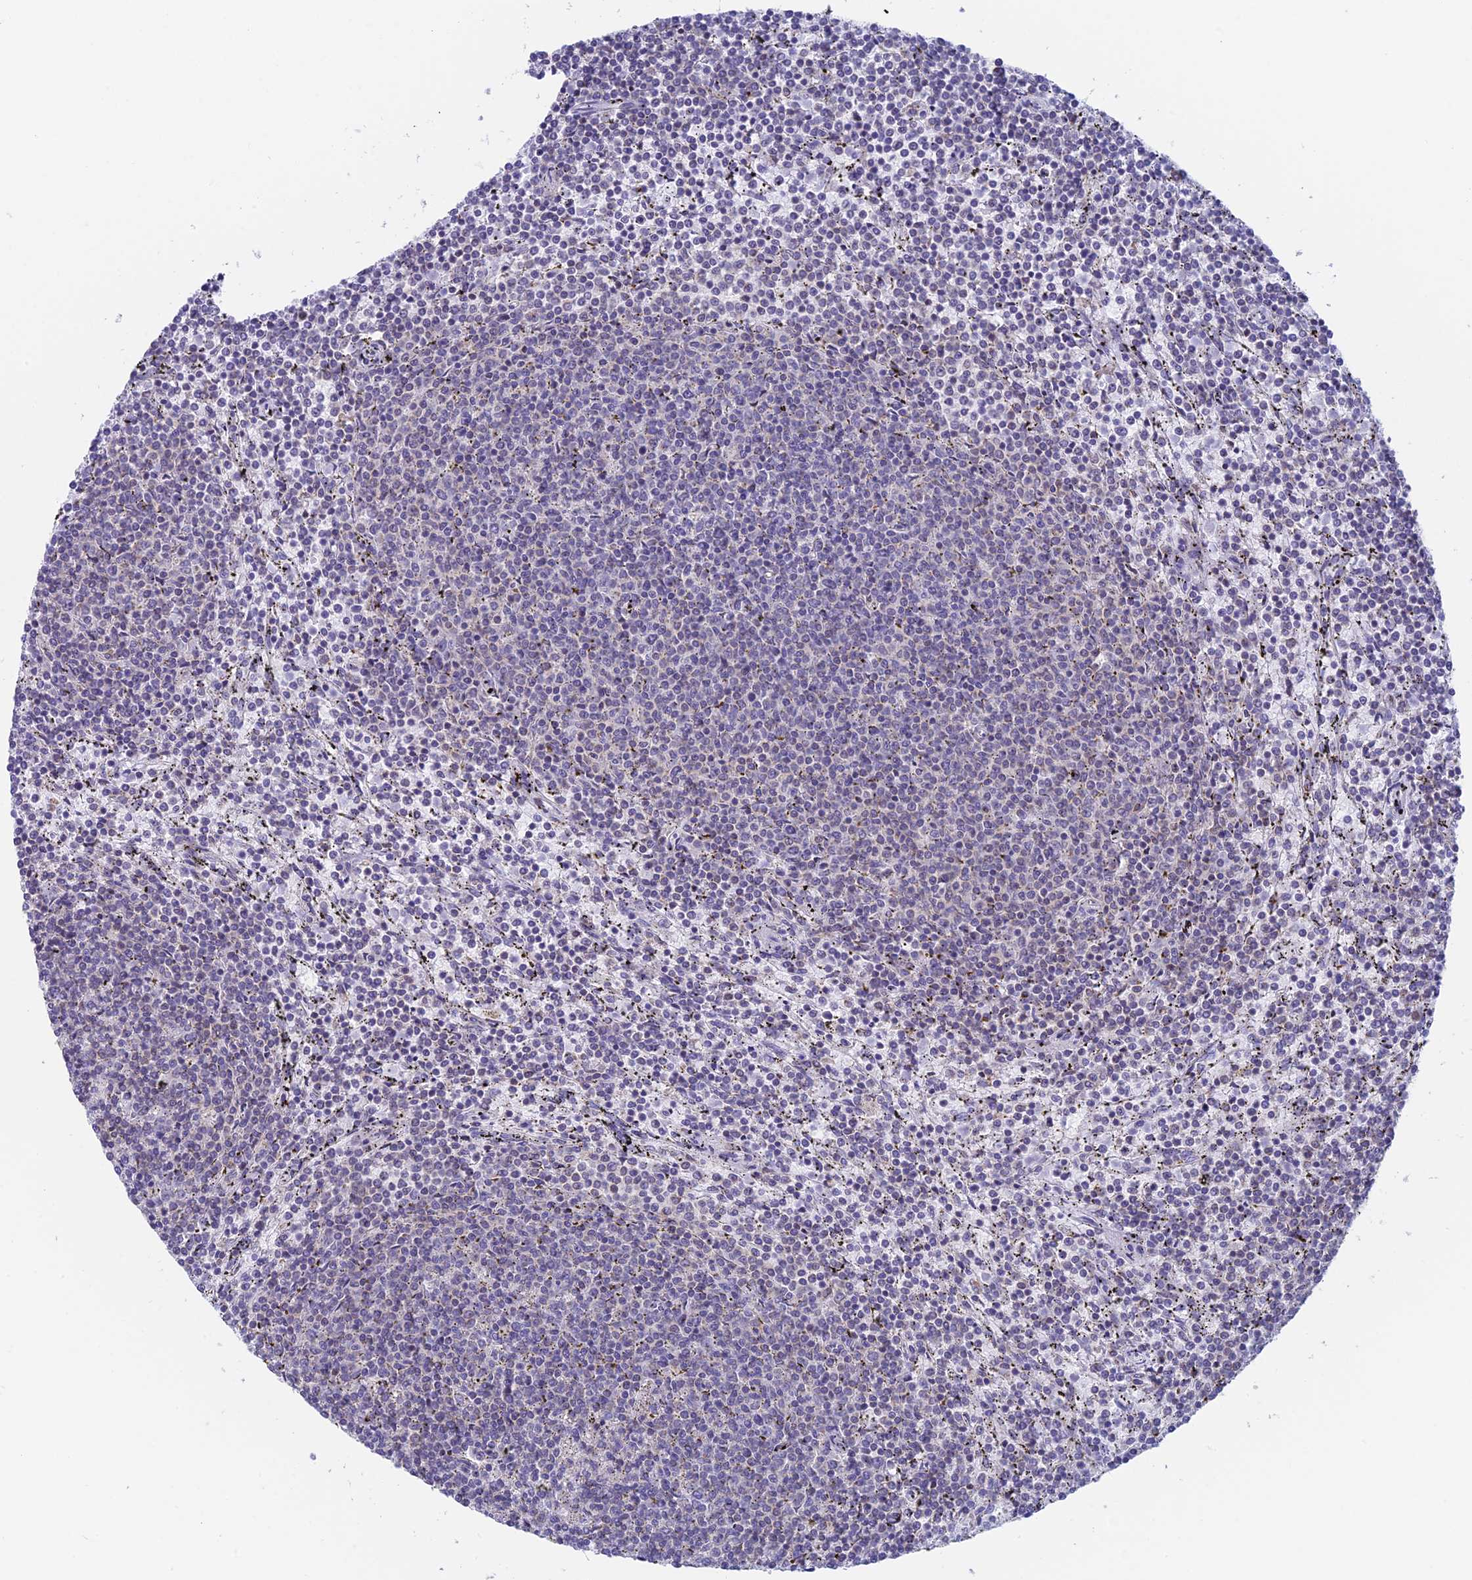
{"staining": {"intensity": "negative", "quantity": "none", "location": "none"}, "tissue": "lymphoma", "cell_type": "Tumor cells", "image_type": "cancer", "snomed": [{"axis": "morphology", "description": "Malignant lymphoma, non-Hodgkin's type, Low grade"}, {"axis": "topography", "description": "Spleen"}], "caption": "Tumor cells are negative for protein expression in human lymphoma.", "gene": "REXO5", "patient": {"sex": "female", "age": 50}}